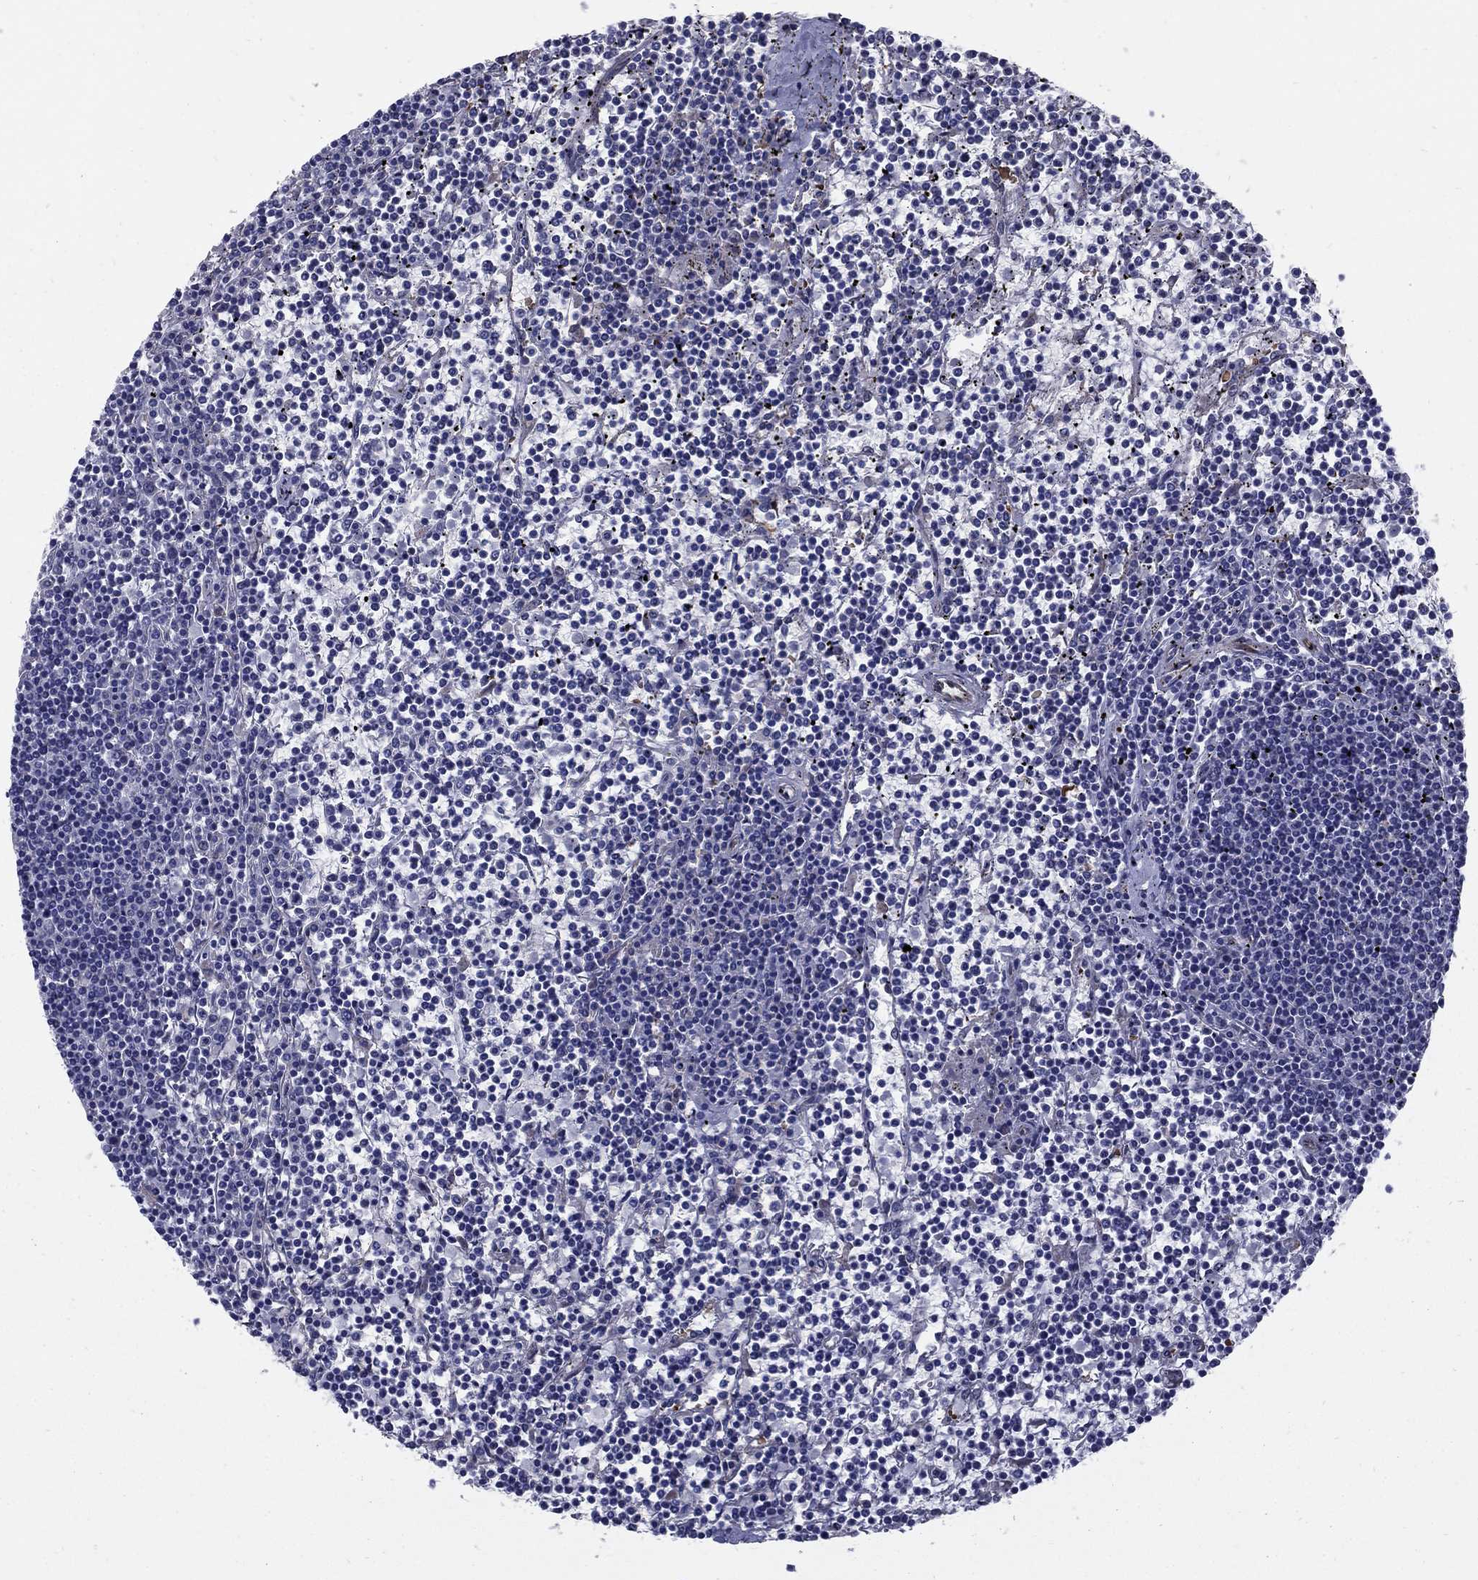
{"staining": {"intensity": "negative", "quantity": "none", "location": "none"}, "tissue": "lymphoma", "cell_type": "Tumor cells", "image_type": "cancer", "snomed": [{"axis": "morphology", "description": "Malignant lymphoma, non-Hodgkin's type, Low grade"}, {"axis": "topography", "description": "Spleen"}], "caption": "Tumor cells show no significant protein expression in lymphoma.", "gene": "EMP2", "patient": {"sex": "female", "age": 19}}